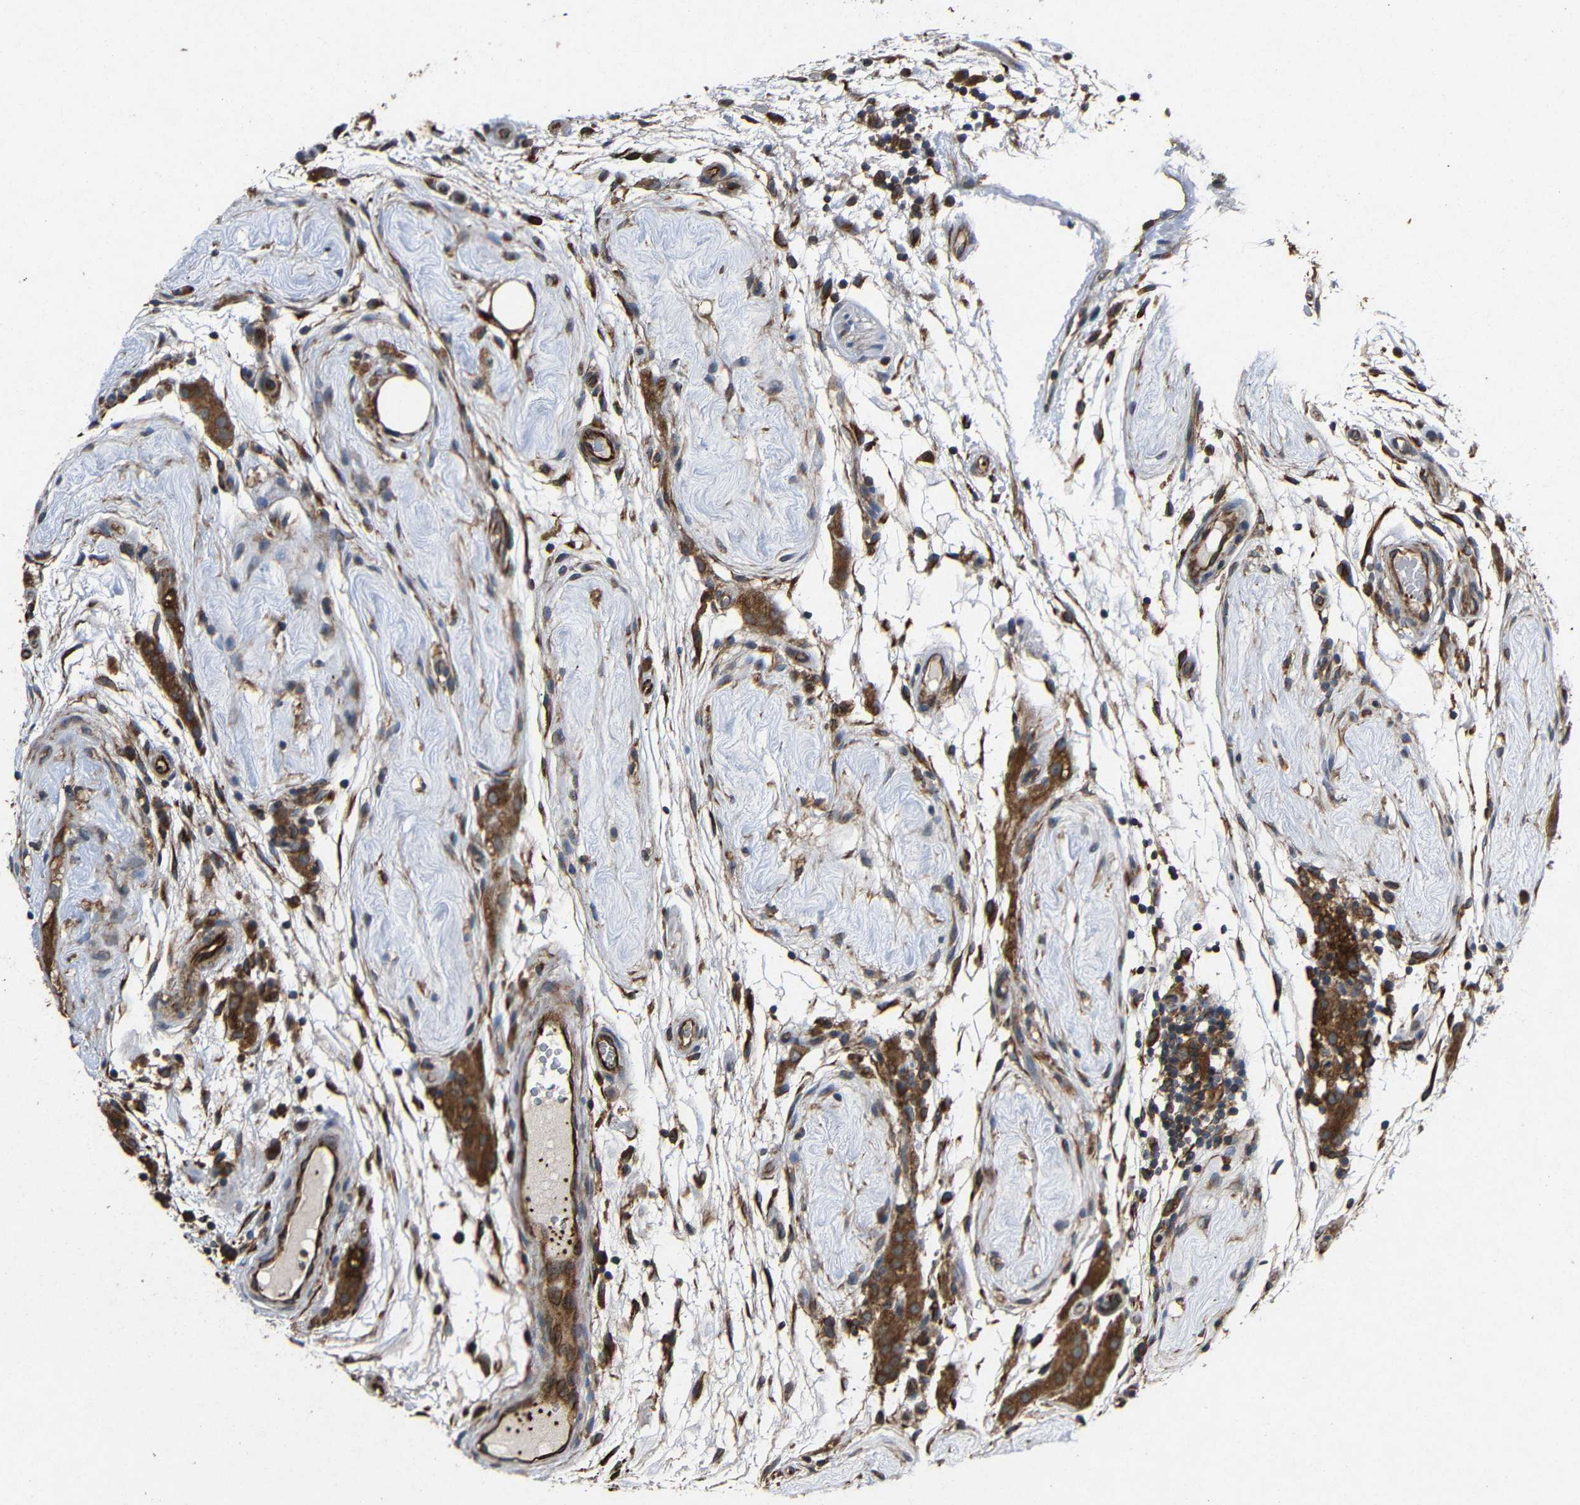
{"staining": {"intensity": "strong", "quantity": ">75%", "location": "cytoplasmic/membranous"}, "tissue": "testis cancer", "cell_type": "Tumor cells", "image_type": "cancer", "snomed": [{"axis": "morphology", "description": "Seminoma, NOS"}, {"axis": "topography", "description": "Testis"}], "caption": "Testis cancer was stained to show a protein in brown. There is high levels of strong cytoplasmic/membranous positivity in about >75% of tumor cells.", "gene": "EIF2S1", "patient": {"sex": "male", "age": 43}}